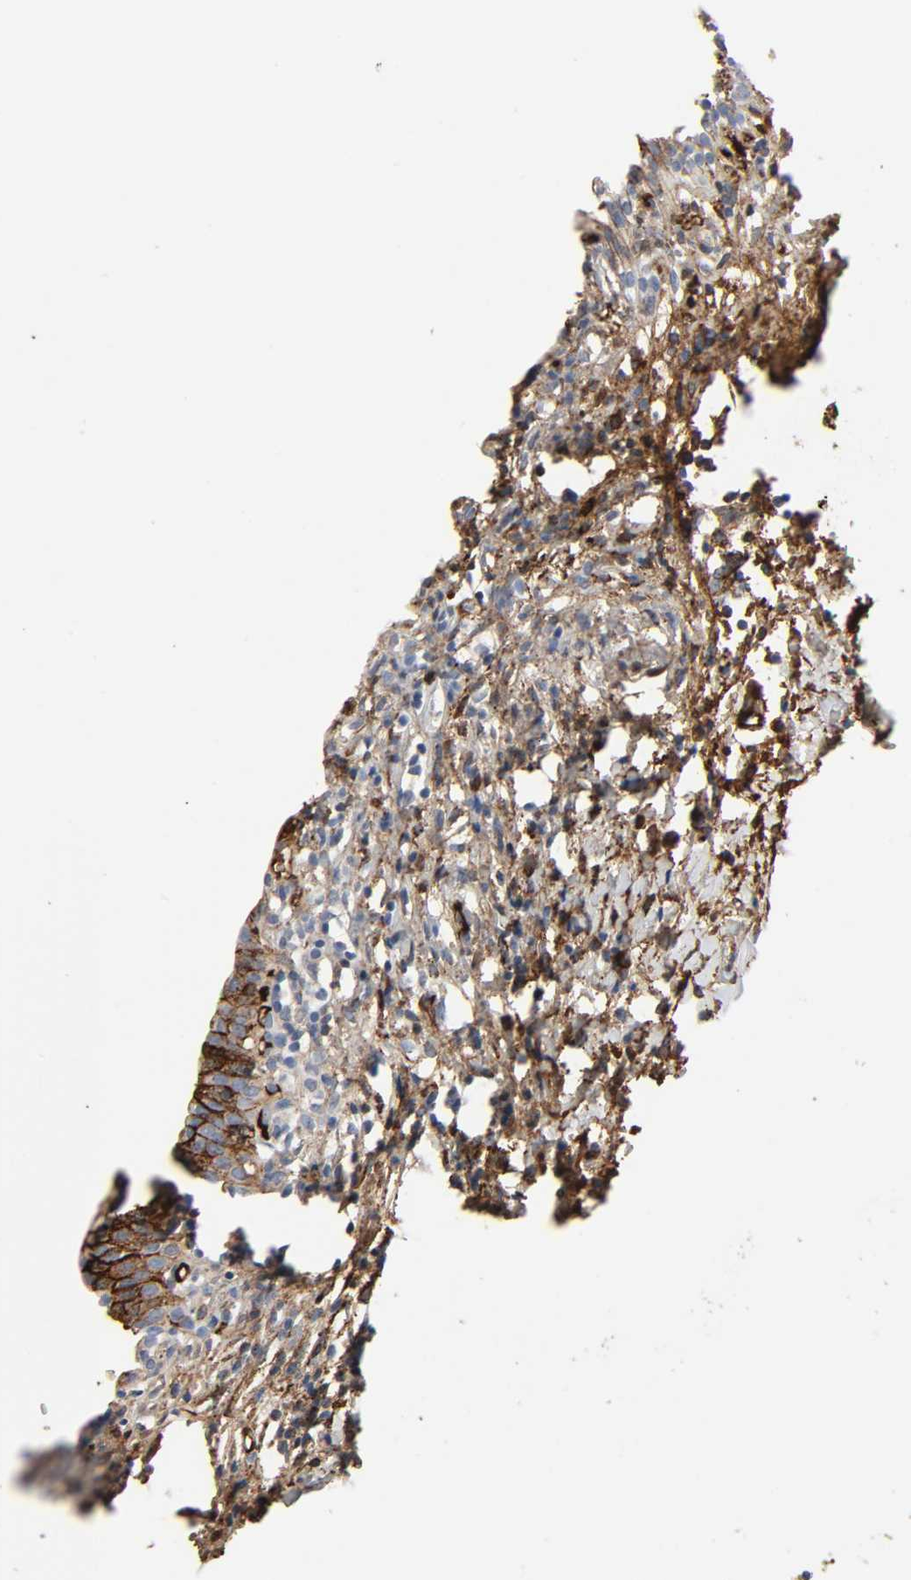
{"staining": {"intensity": "strong", "quantity": ">75%", "location": "cytoplasmic/membranous"}, "tissue": "urinary bladder", "cell_type": "Urothelial cells", "image_type": "normal", "snomed": [{"axis": "morphology", "description": "Normal tissue, NOS"}, {"axis": "topography", "description": "Urinary bladder"}], "caption": "The photomicrograph exhibits a brown stain indicating the presence of a protein in the cytoplasmic/membranous of urothelial cells in urinary bladder.", "gene": "C3", "patient": {"sex": "female", "age": 80}}